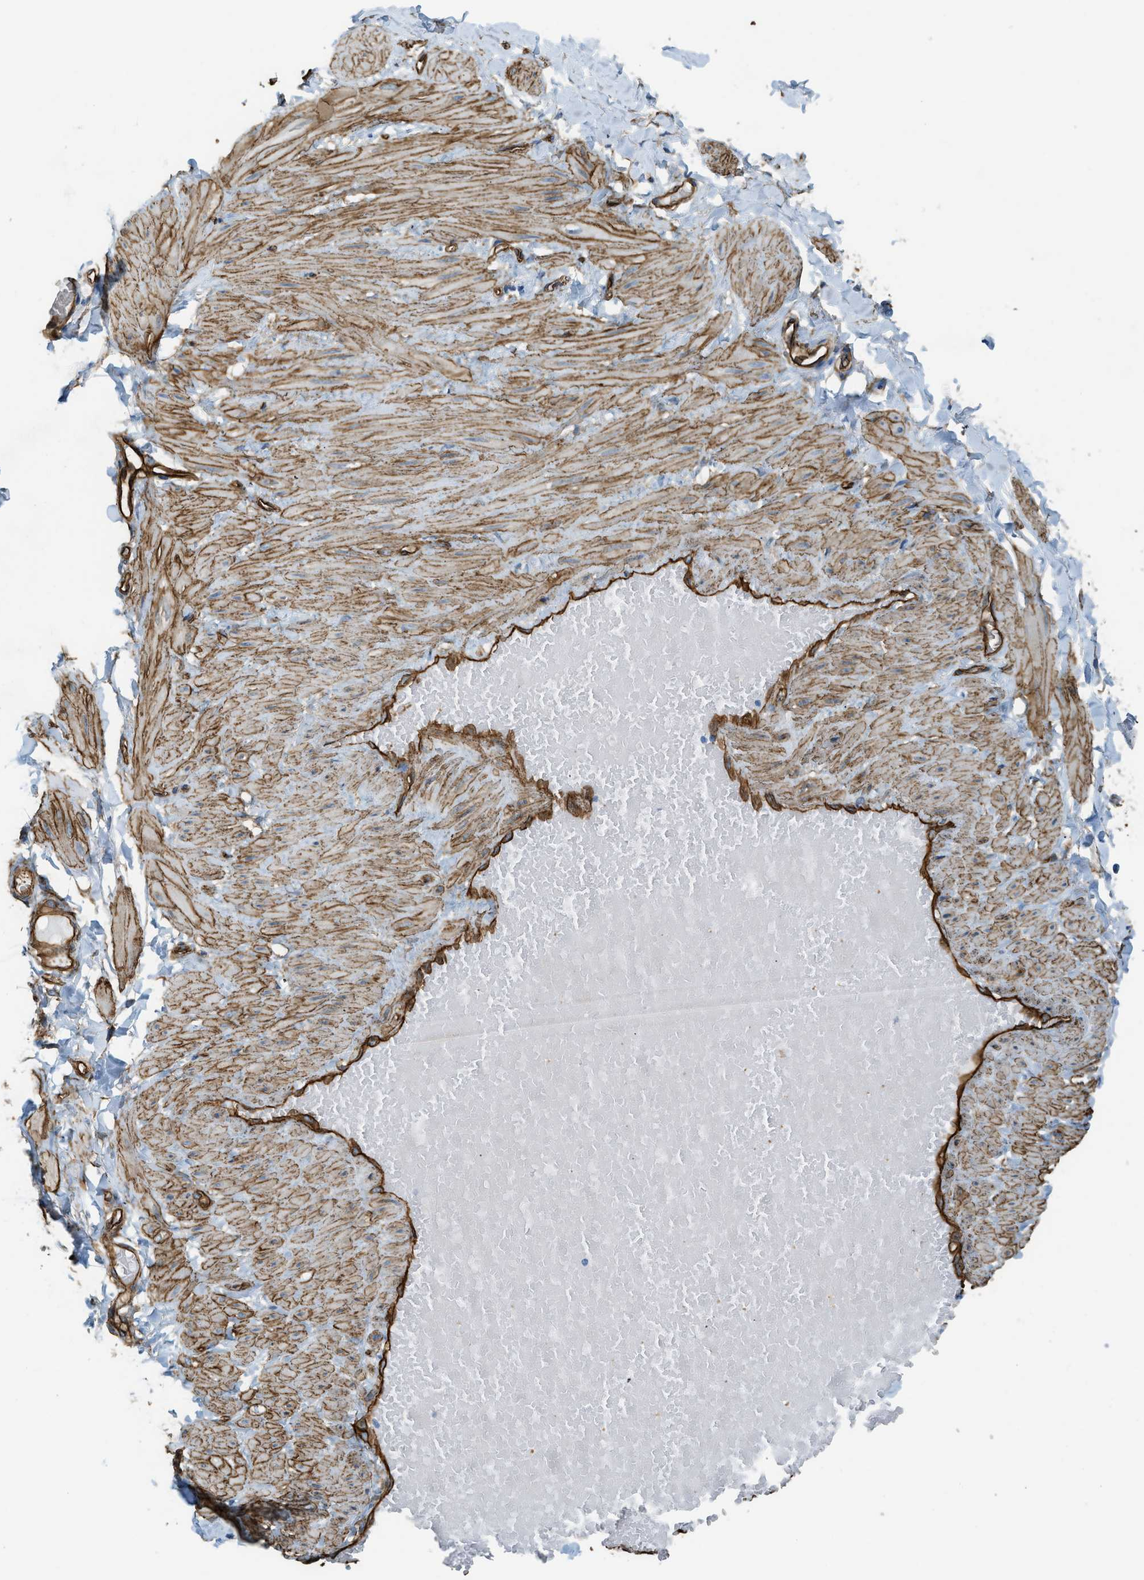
{"staining": {"intensity": "moderate", "quantity": ">75%", "location": "cytoplasmic/membranous"}, "tissue": "soft tissue", "cell_type": "Fibroblasts", "image_type": "normal", "snomed": [{"axis": "morphology", "description": "Normal tissue, NOS"}, {"axis": "topography", "description": "Adipose tissue"}, {"axis": "topography", "description": "Vascular tissue"}, {"axis": "topography", "description": "Peripheral nerve tissue"}], "caption": "Approximately >75% of fibroblasts in unremarkable human soft tissue reveal moderate cytoplasmic/membranous protein expression as visualized by brown immunohistochemical staining.", "gene": "TMEM43", "patient": {"sex": "male", "age": 25}}